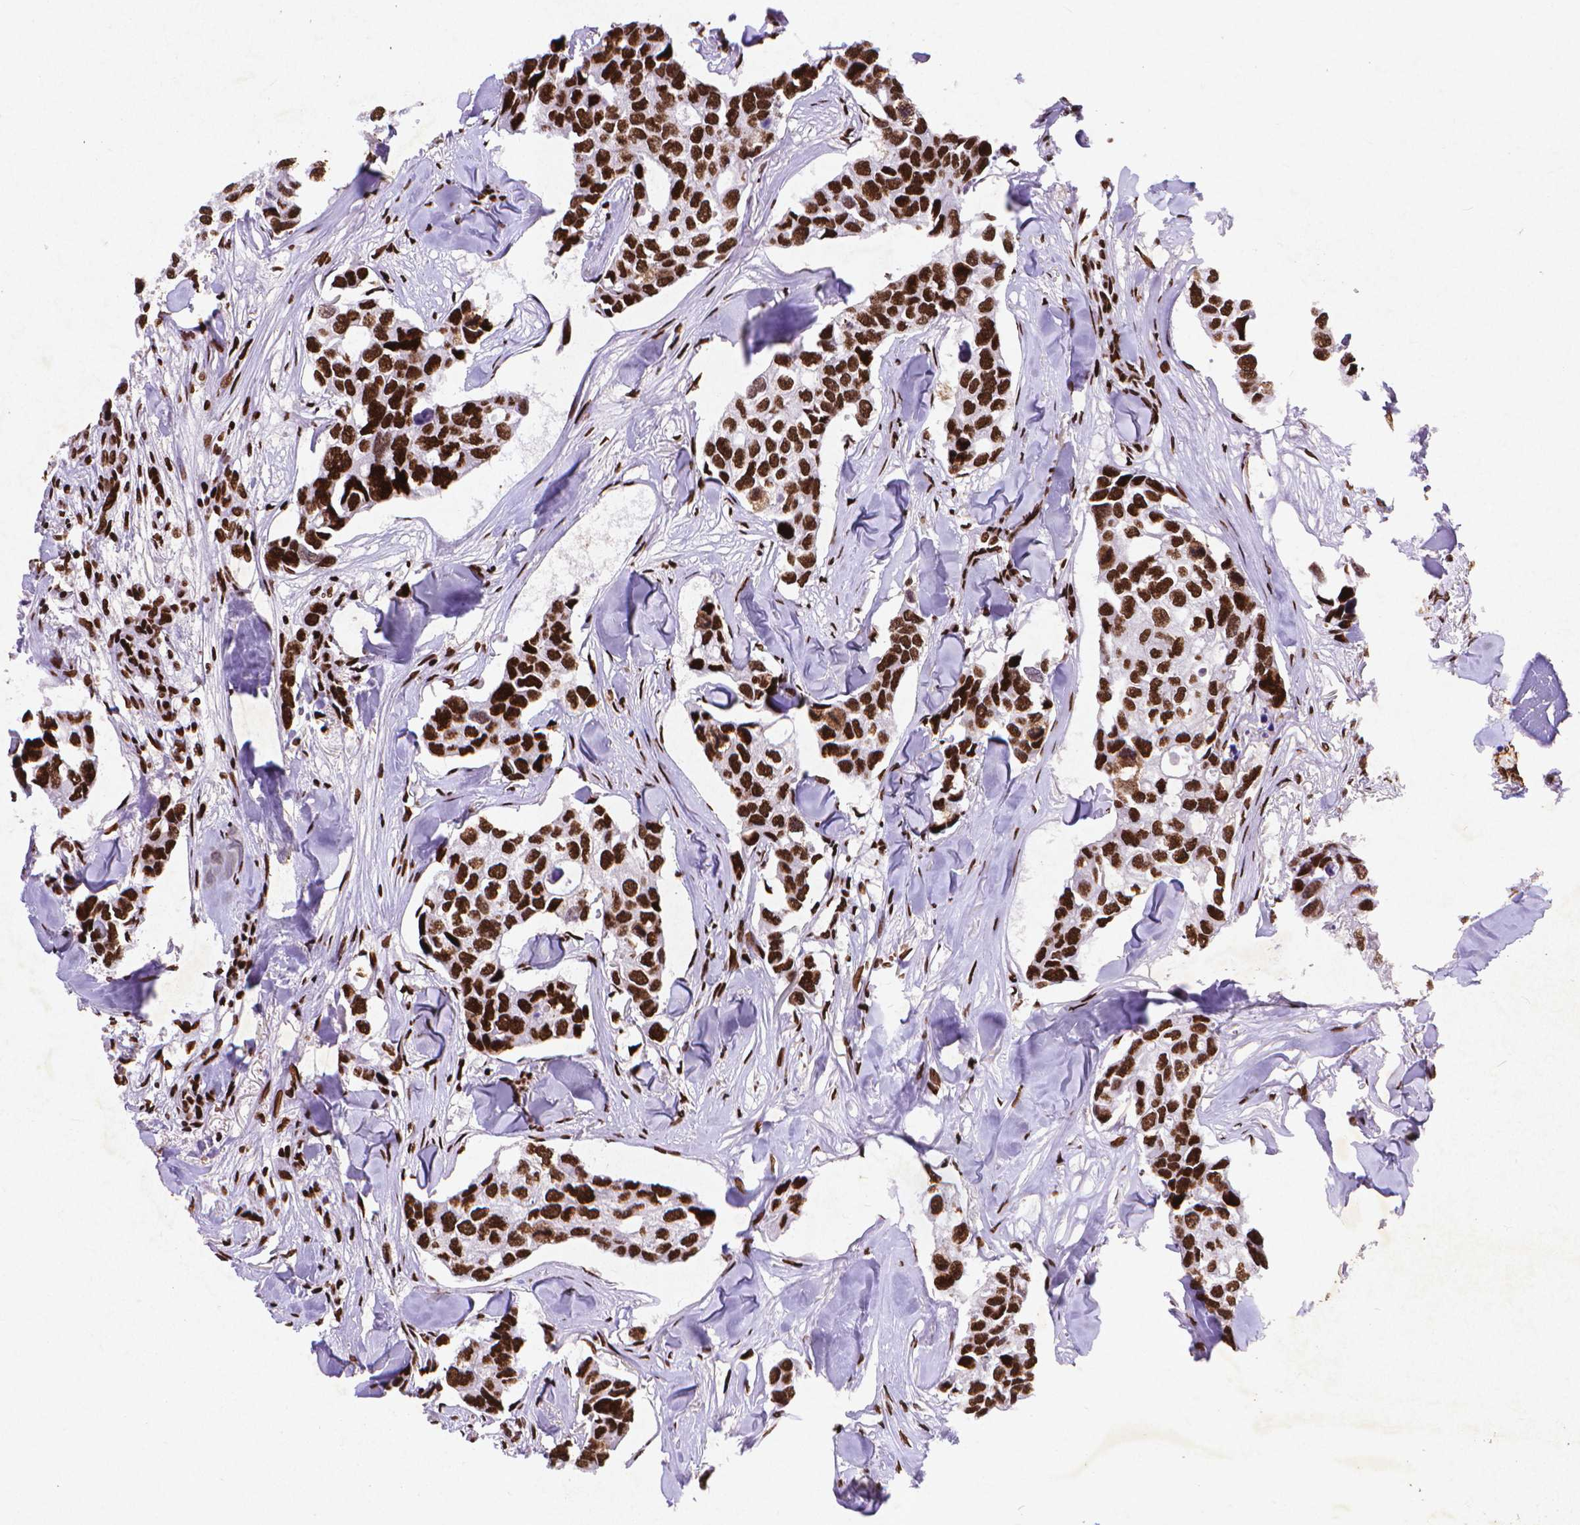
{"staining": {"intensity": "strong", "quantity": ">75%", "location": "nuclear"}, "tissue": "breast cancer", "cell_type": "Tumor cells", "image_type": "cancer", "snomed": [{"axis": "morphology", "description": "Duct carcinoma"}, {"axis": "topography", "description": "Breast"}], "caption": "Tumor cells reveal high levels of strong nuclear staining in about >75% of cells in breast invasive ductal carcinoma.", "gene": "CITED2", "patient": {"sex": "female", "age": 83}}